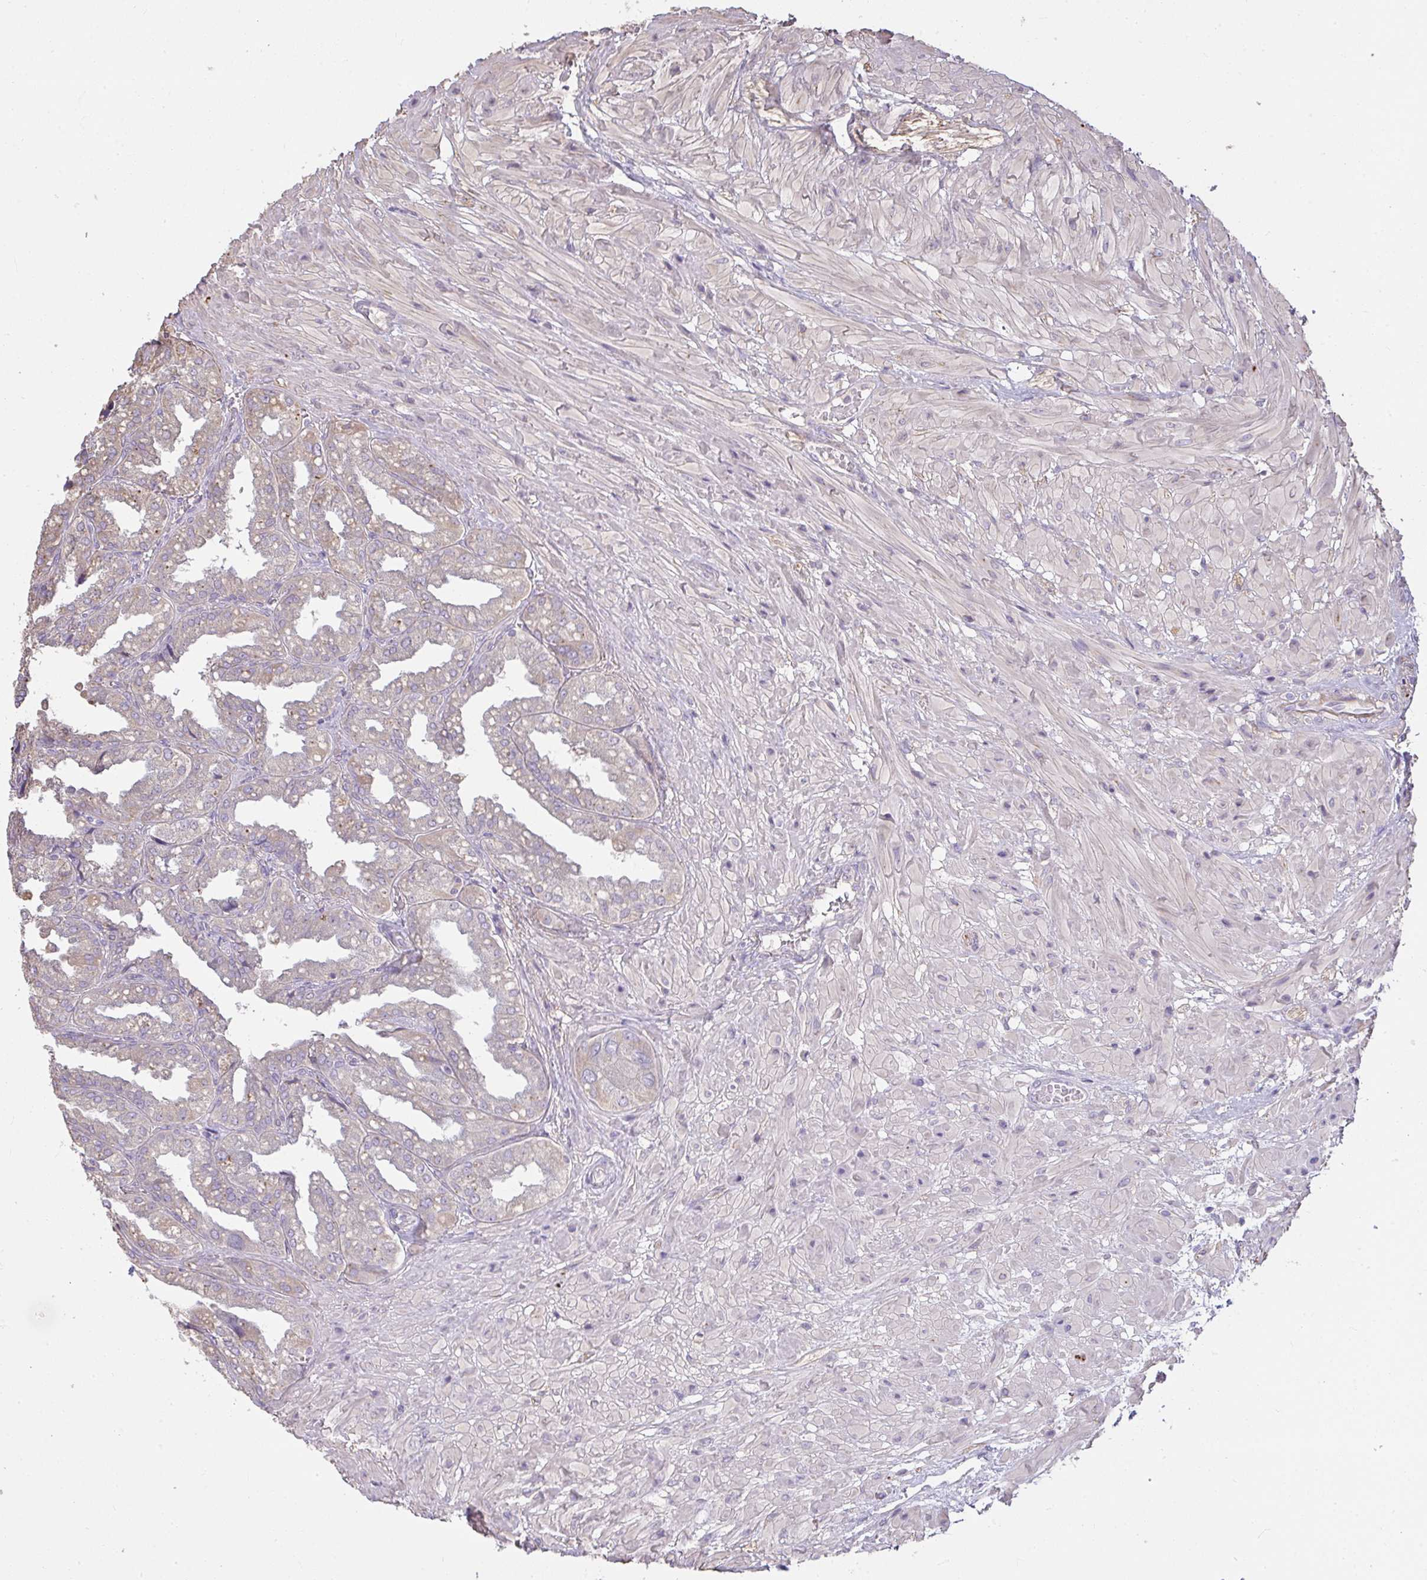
{"staining": {"intensity": "weak", "quantity": "25%-75%", "location": "cytoplasmic/membranous"}, "tissue": "seminal vesicle", "cell_type": "Glandular cells", "image_type": "normal", "snomed": [{"axis": "morphology", "description": "Normal tissue, NOS"}, {"axis": "topography", "description": "Seminal veicle"}], "caption": "Seminal vesicle stained for a protein reveals weak cytoplasmic/membranous positivity in glandular cells. (DAB IHC with brightfield microscopy, high magnification).", "gene": "BRINP3", "patient": {"sex": "male", "age": 55}}